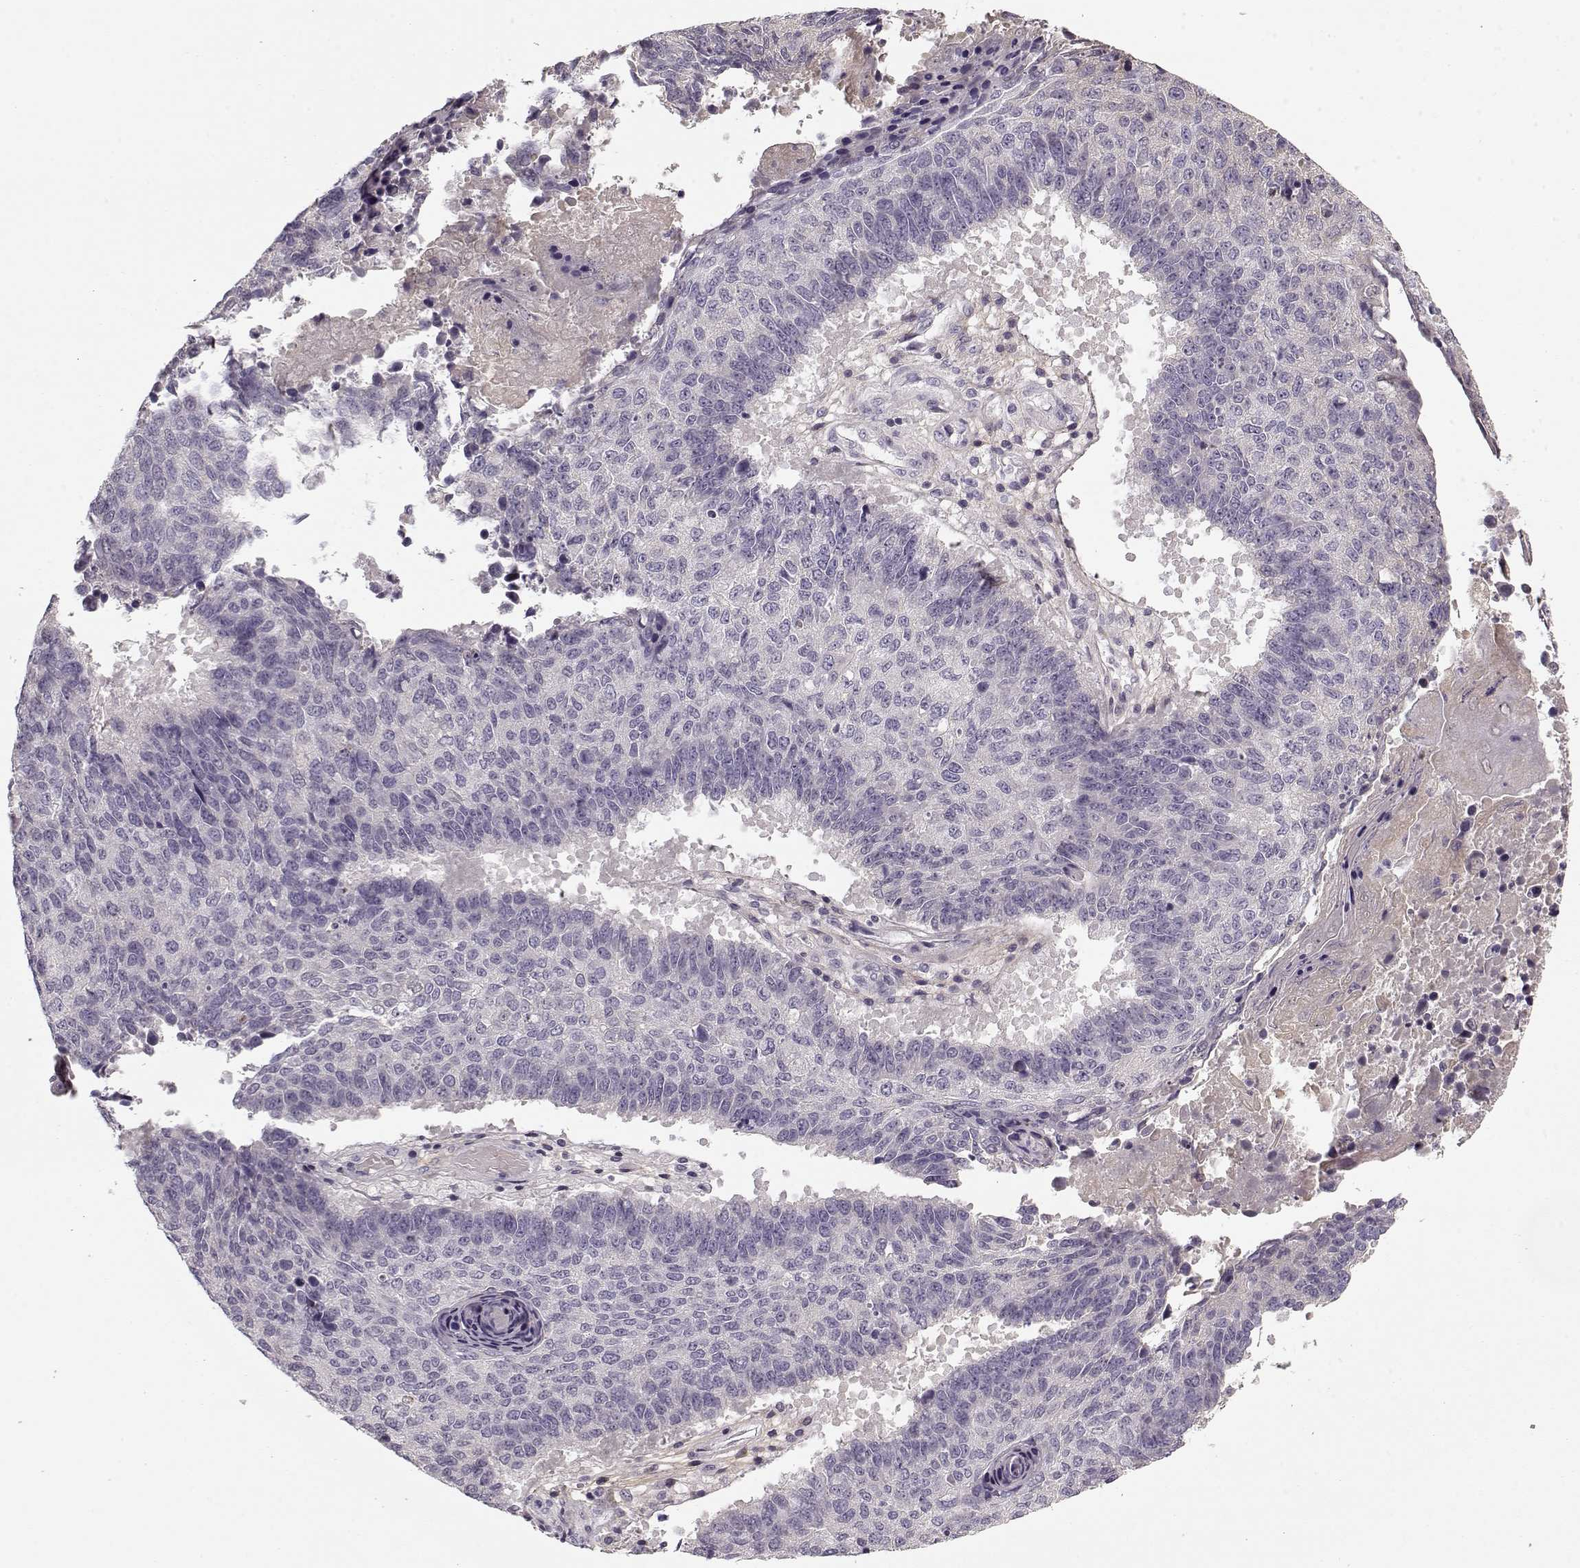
{"staining": {"intensity": "negative", "quantity": "none", "location": "none"}, "tissue": "lung cancer", "cell_type": "Tumor cells", "image_type": "cancer", "snomed": [{"axis": "morphology", "description": "Squamous cell carcinoma, NOS"}, {"axis": "topography", "description": "Lung"}], "caption": "Micrograph shows no protein expression in tumor cells of squamous cell carcinoma (lung) tissue.", "gene": "LUM", "patient": {"sex": "male", "age": 73}}